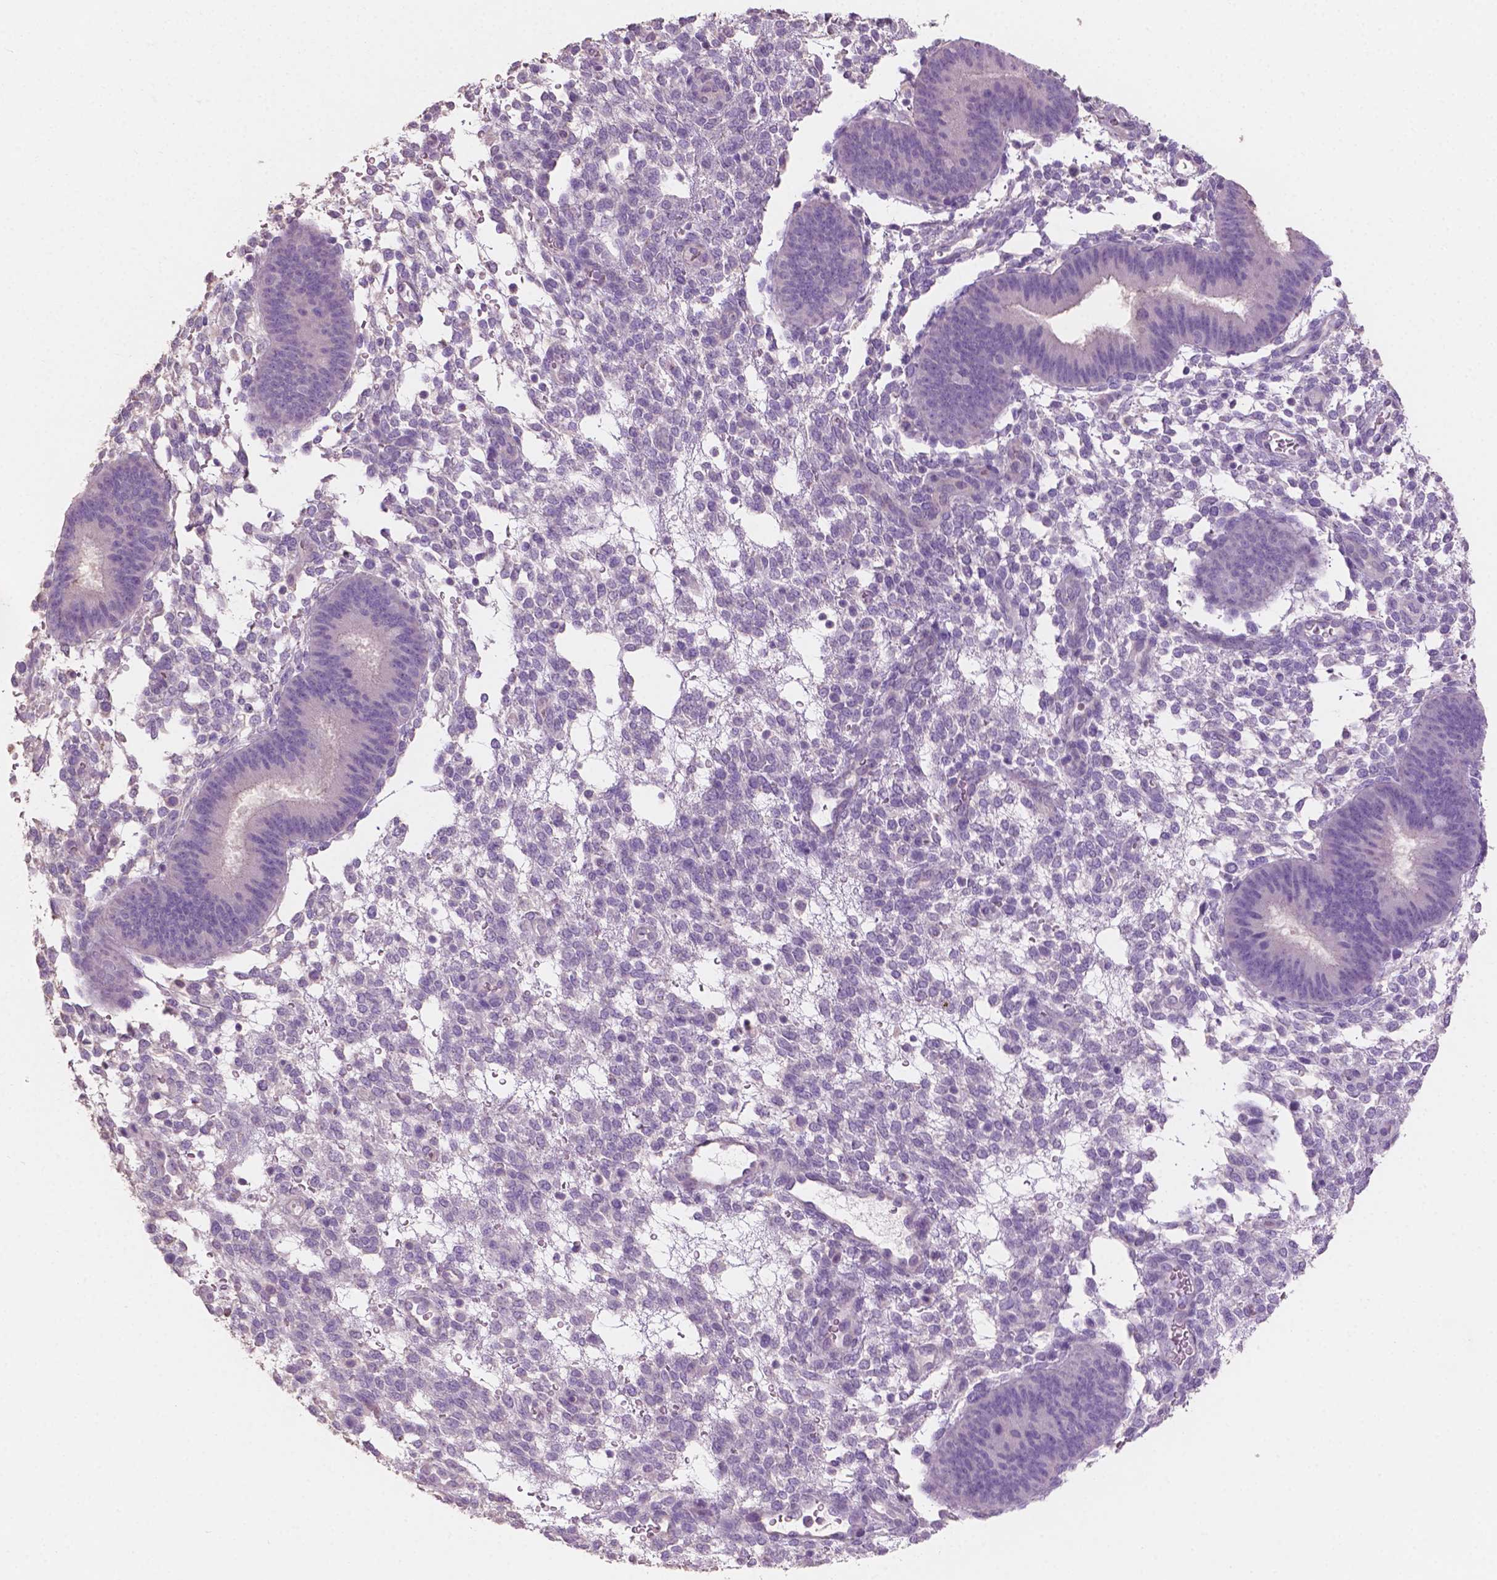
{"staining": {"intensity": "negative", "quantity": "none", "location": "none"}, "tissue": "endometrium", "cell_type": "Cells in endometrial stroma", "image_type": "normal", "snomed": [{"axis": "morphology", "description": "Normal tissue, NOS"}, {"axis": "topography", "description": "Endometrium"}], "caption": "IHC image of normal endometrium: endometrium stained with DAB (3,3'-diaminobenzidine) shows no significant protein positivity in cells in endometrial stroma. (DAB (3,3'-diaminobenzidine) immunohistochemistry visualized using brightfield microscopy, high magnification).", "gene": "SBSN", "patient": {"sex": "female", "age": 39}}